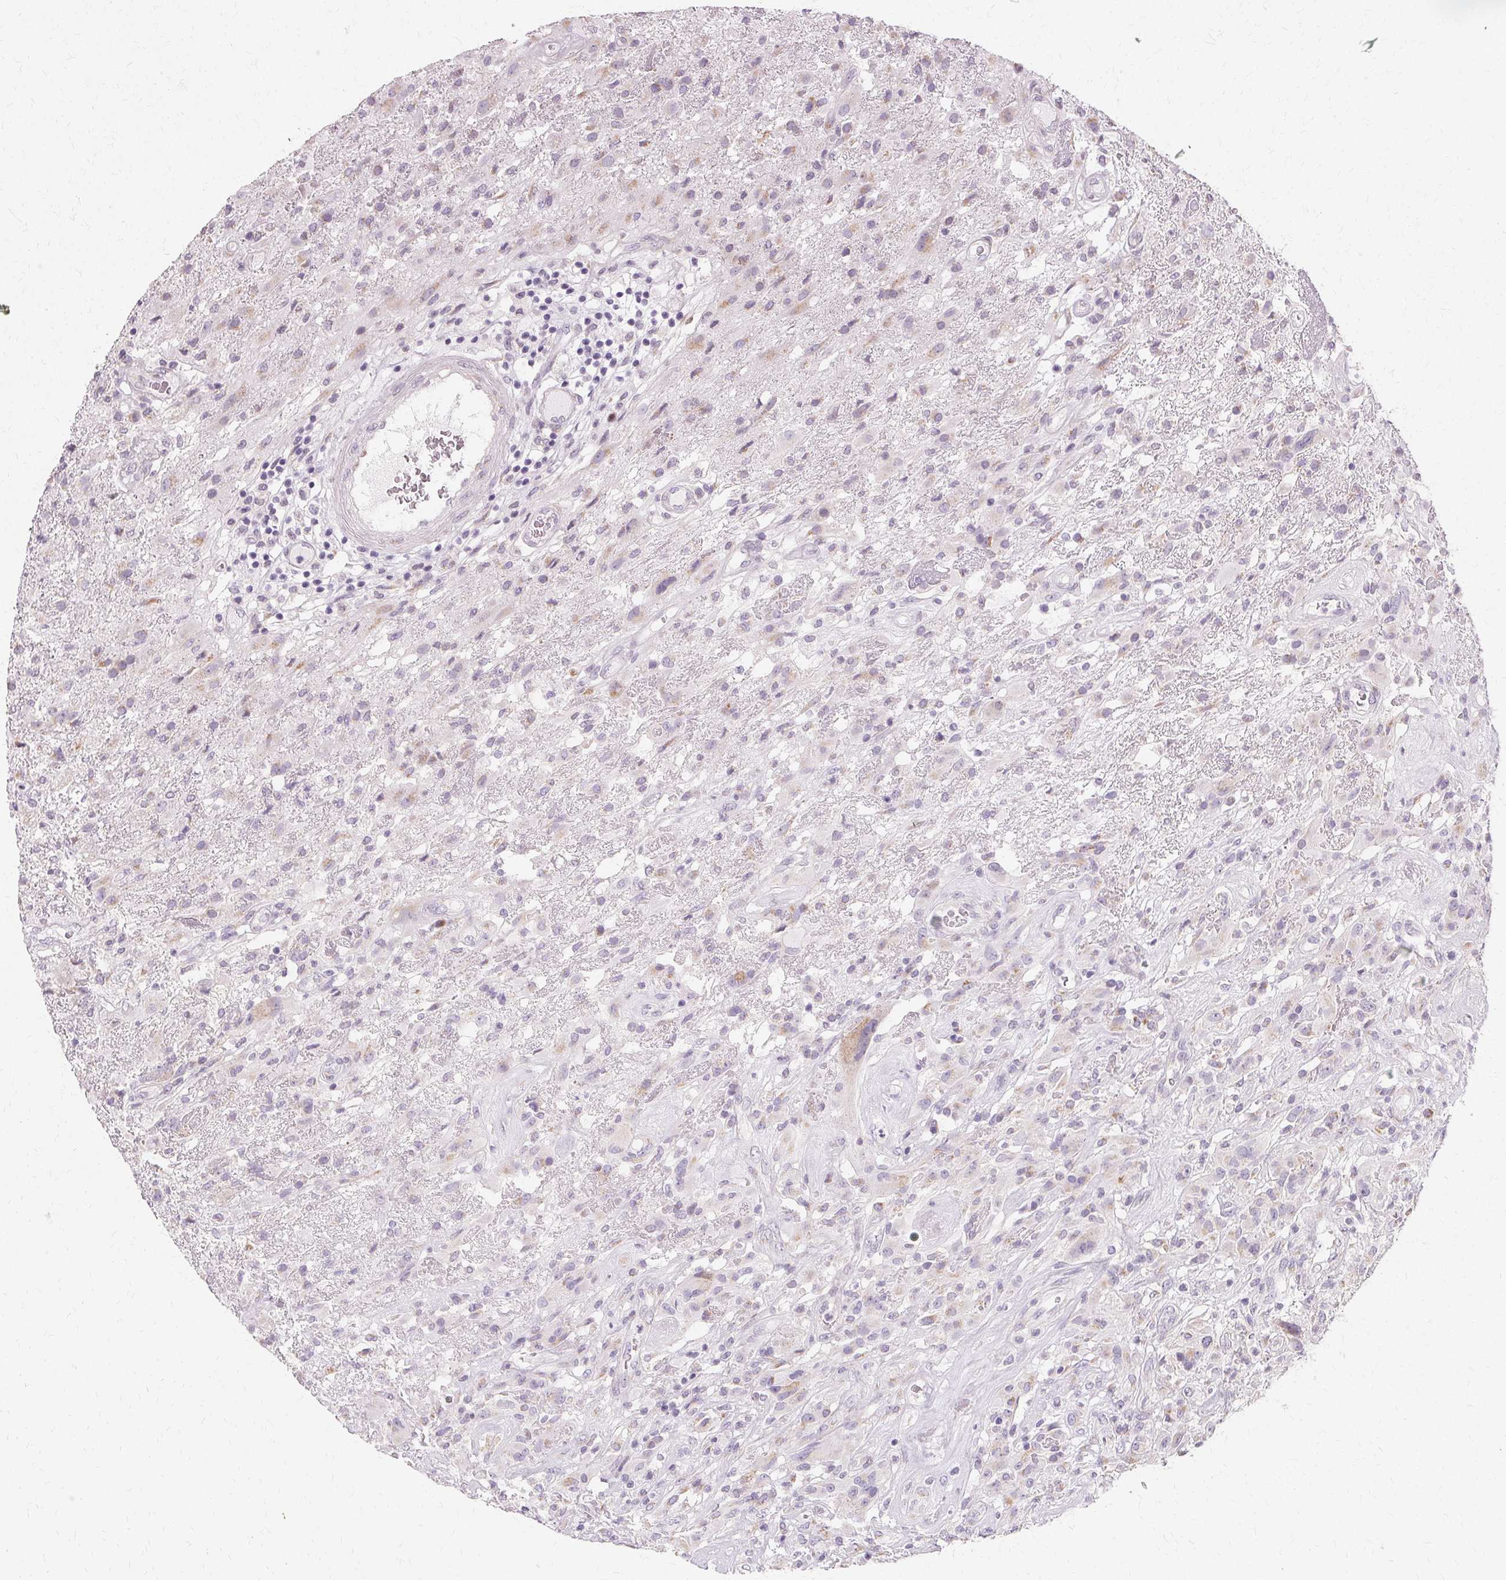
{"staining": {"intensity": "negative", "quantity": "none", "location": "none"}, "tissue": "glioma", "cell_type": "Tumor cells", "image_type": "cancer", "snomed": [{"axis": "morphology", "description": "Glioma, malignant, High grade"}, {"axis": "topography", "description": "Brain"}], "caption": "Glioma was stained to show a protein in brown. There is no significant positivity in tumor cells.", "gene": "FCRL3", "patient": {"sex": "male", "age": 46}}